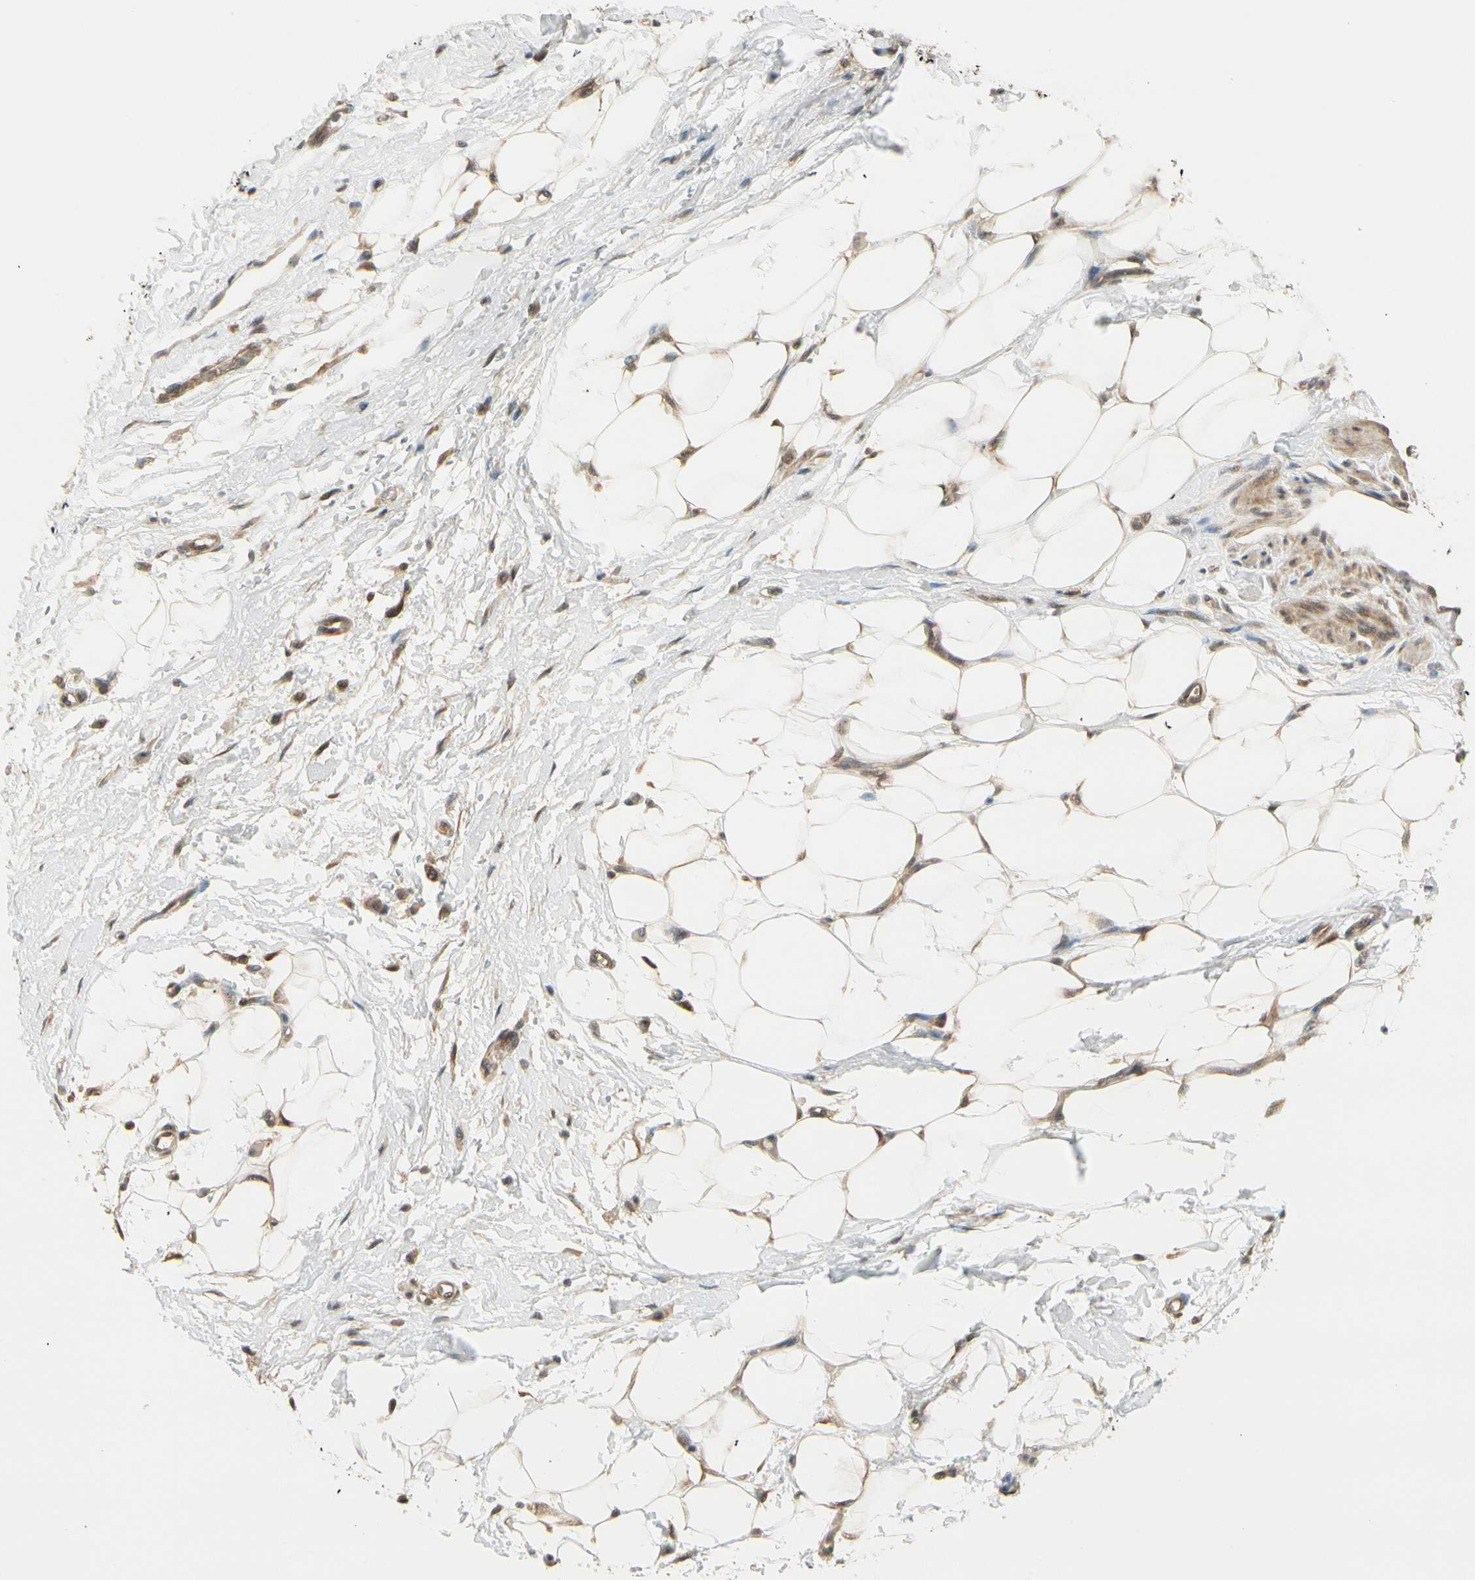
{"staining": {"intensity": "moderate", "quantity": "25%-75%", "location": "cytoplasmic/membranous"}, "tissue": "adipose tissue", "cell_type": "Adipocytes", "image_type": "normal", "snomed": [{"axis": "morphology", "description": "Normal tissue, NOS"}, {"axis": "morphology", "description": "Urothelial carcinoma, High grade"}, {"axis": "topography", "description": "Vascular tissue"}, {"axis": "topography", "description": "Urinary bladder"}], "caption": "Immunohistochemical staining of unremarkable human adipose tissue demonstrates 25%-75% levels of moderate cytoplasmic/membranous protein positivity in about 25%-75% of adipocytes.", "gene": "MCPH1", "patient": {"sex": "female", "age": 56}}